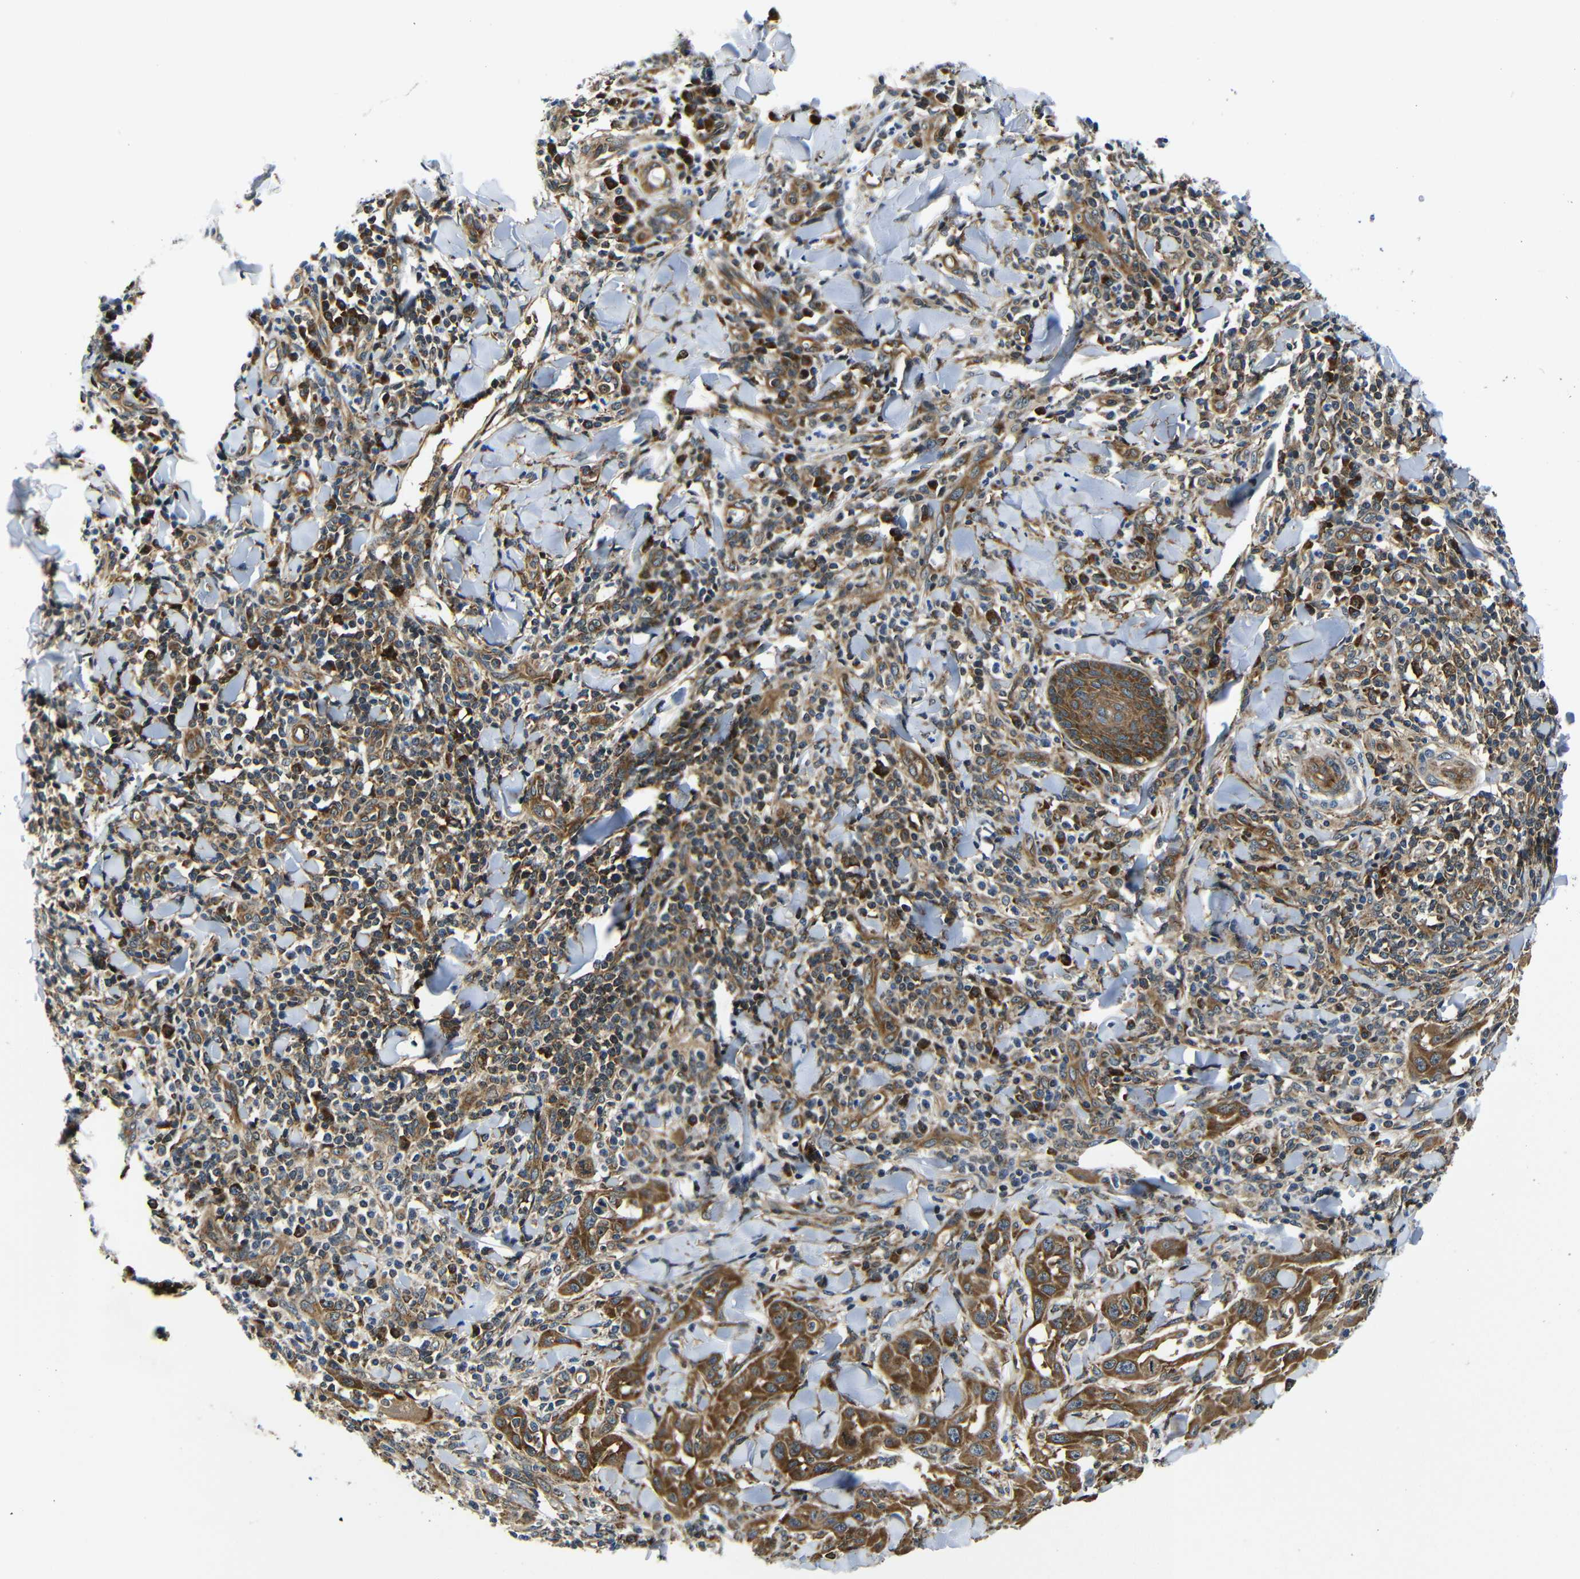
{"staining": {"intensity": "moderate", "quantity": ">75%", "location": "cytoplasmic/membranous"}, "tissue": "skin cancer", "cell_type": "Tumor cells", "image_type": "cancer", "snomed": [{"axis": "morphology", "description": "Squamous cell carcinoma, NOS"}, {"axis": "topography", "description": "Skin"}], "caption": "IHC micrograph of neoplastic tissue: human squamous cell carcinoma (skin) stained using IHC exhibits medium levels of moderate protein expression localized specifically in the cytoplasmic/membranous of tumor cells, appearing as a cytoplasmic/membranous brown color.", "gene": "ABCE1", "patient": {"sex": "male", "age": 24}}